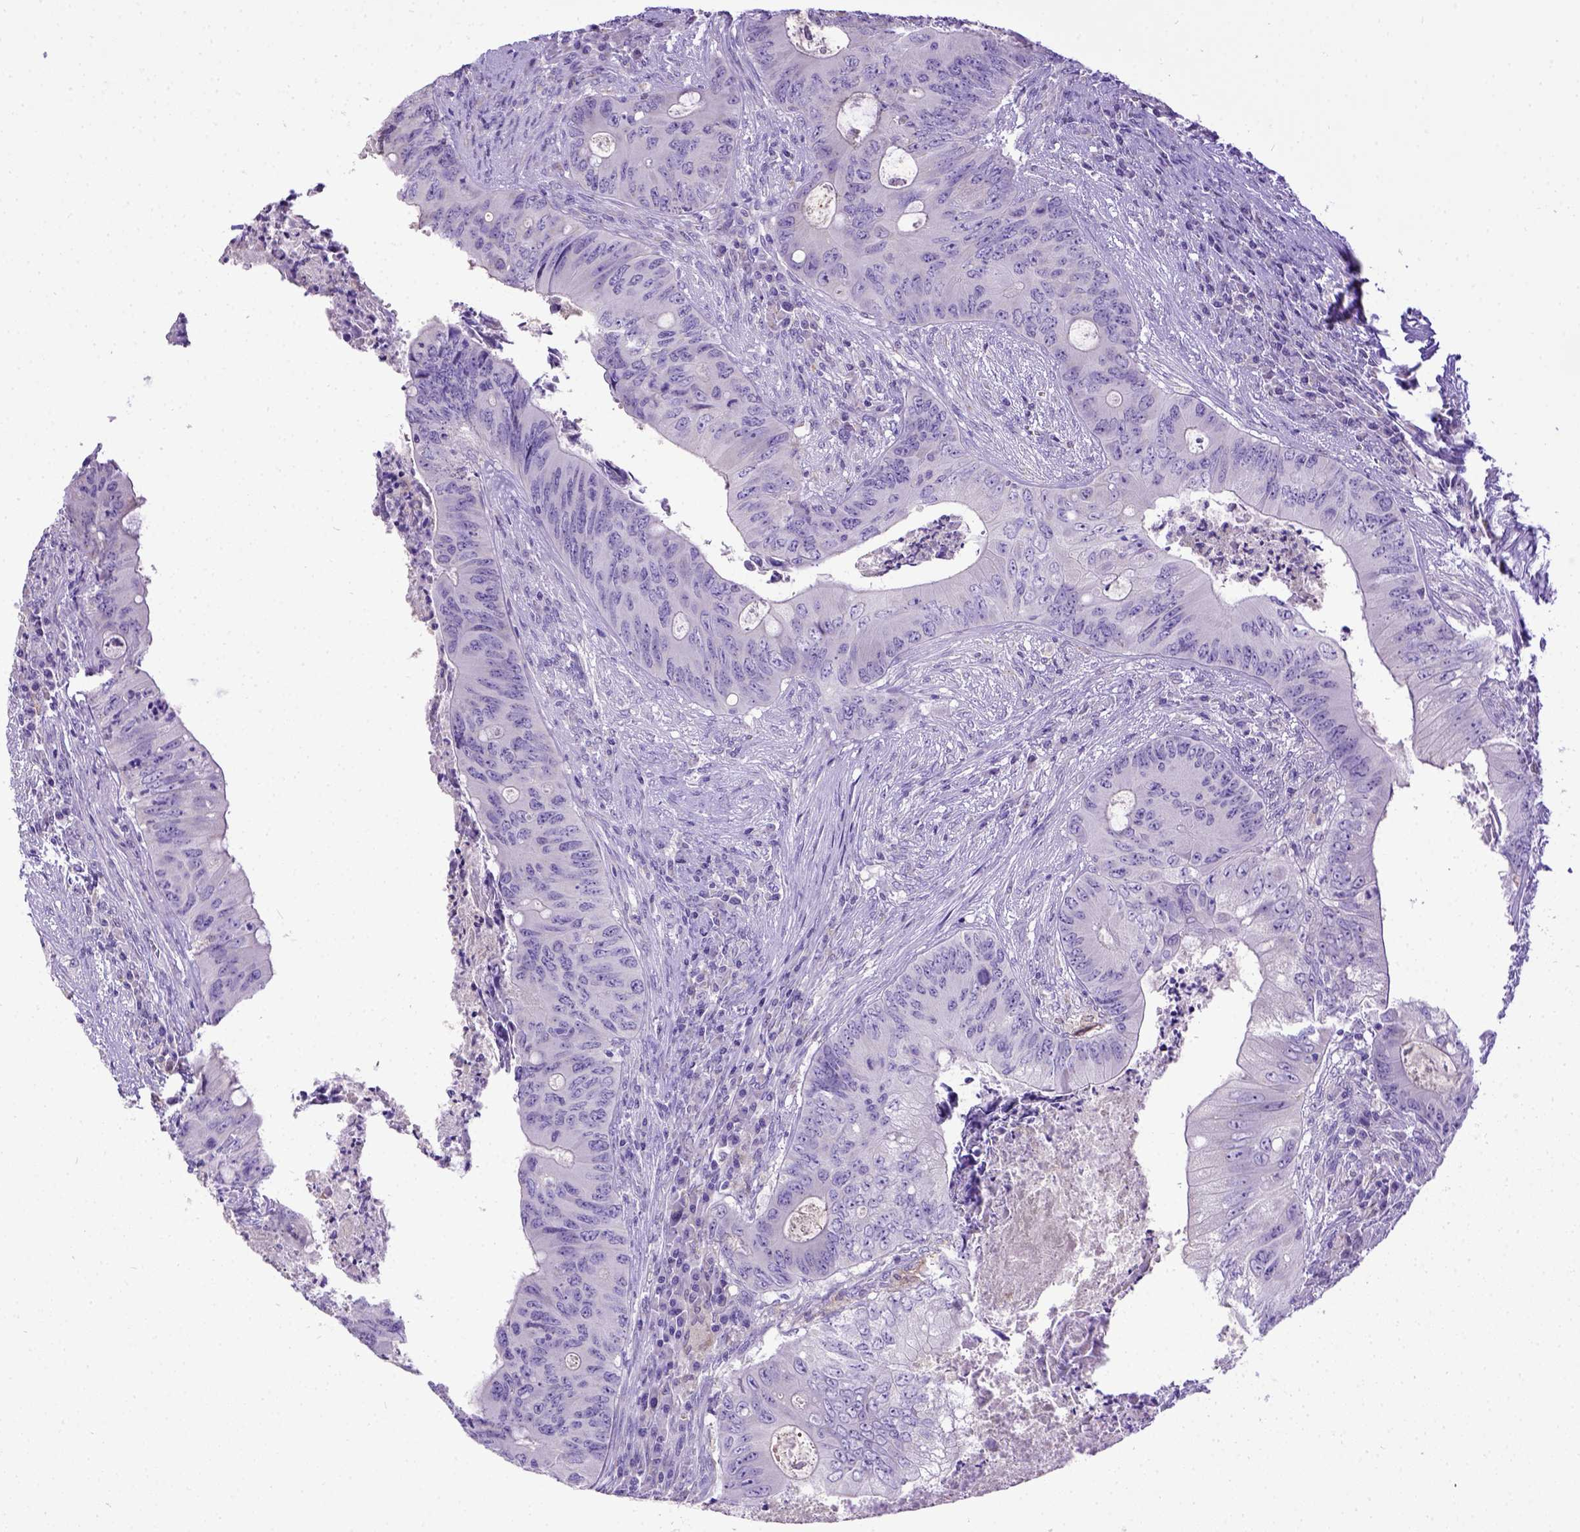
{"staining": {"intensity": "negative", "quantity": "none", "location": "none"}, "tissue": "colorectal cancer", "cell_type": "Tumor cells", "image_type": "cancer", "snomed": [{"axis": "morphology", "description": "Adenocarcinoma, NOS"}, {"axis": "topography", "description": "Colon"}], "caption": "High magnification brightfield microscopy of adenocarcinoma (colorectal) stained with DAB (brown) and counterstained with hematoxylin (blue): tumor cells show no significant staining.", "gene": "SPEF1", "patient": {"sex": "female", "age": 74}}